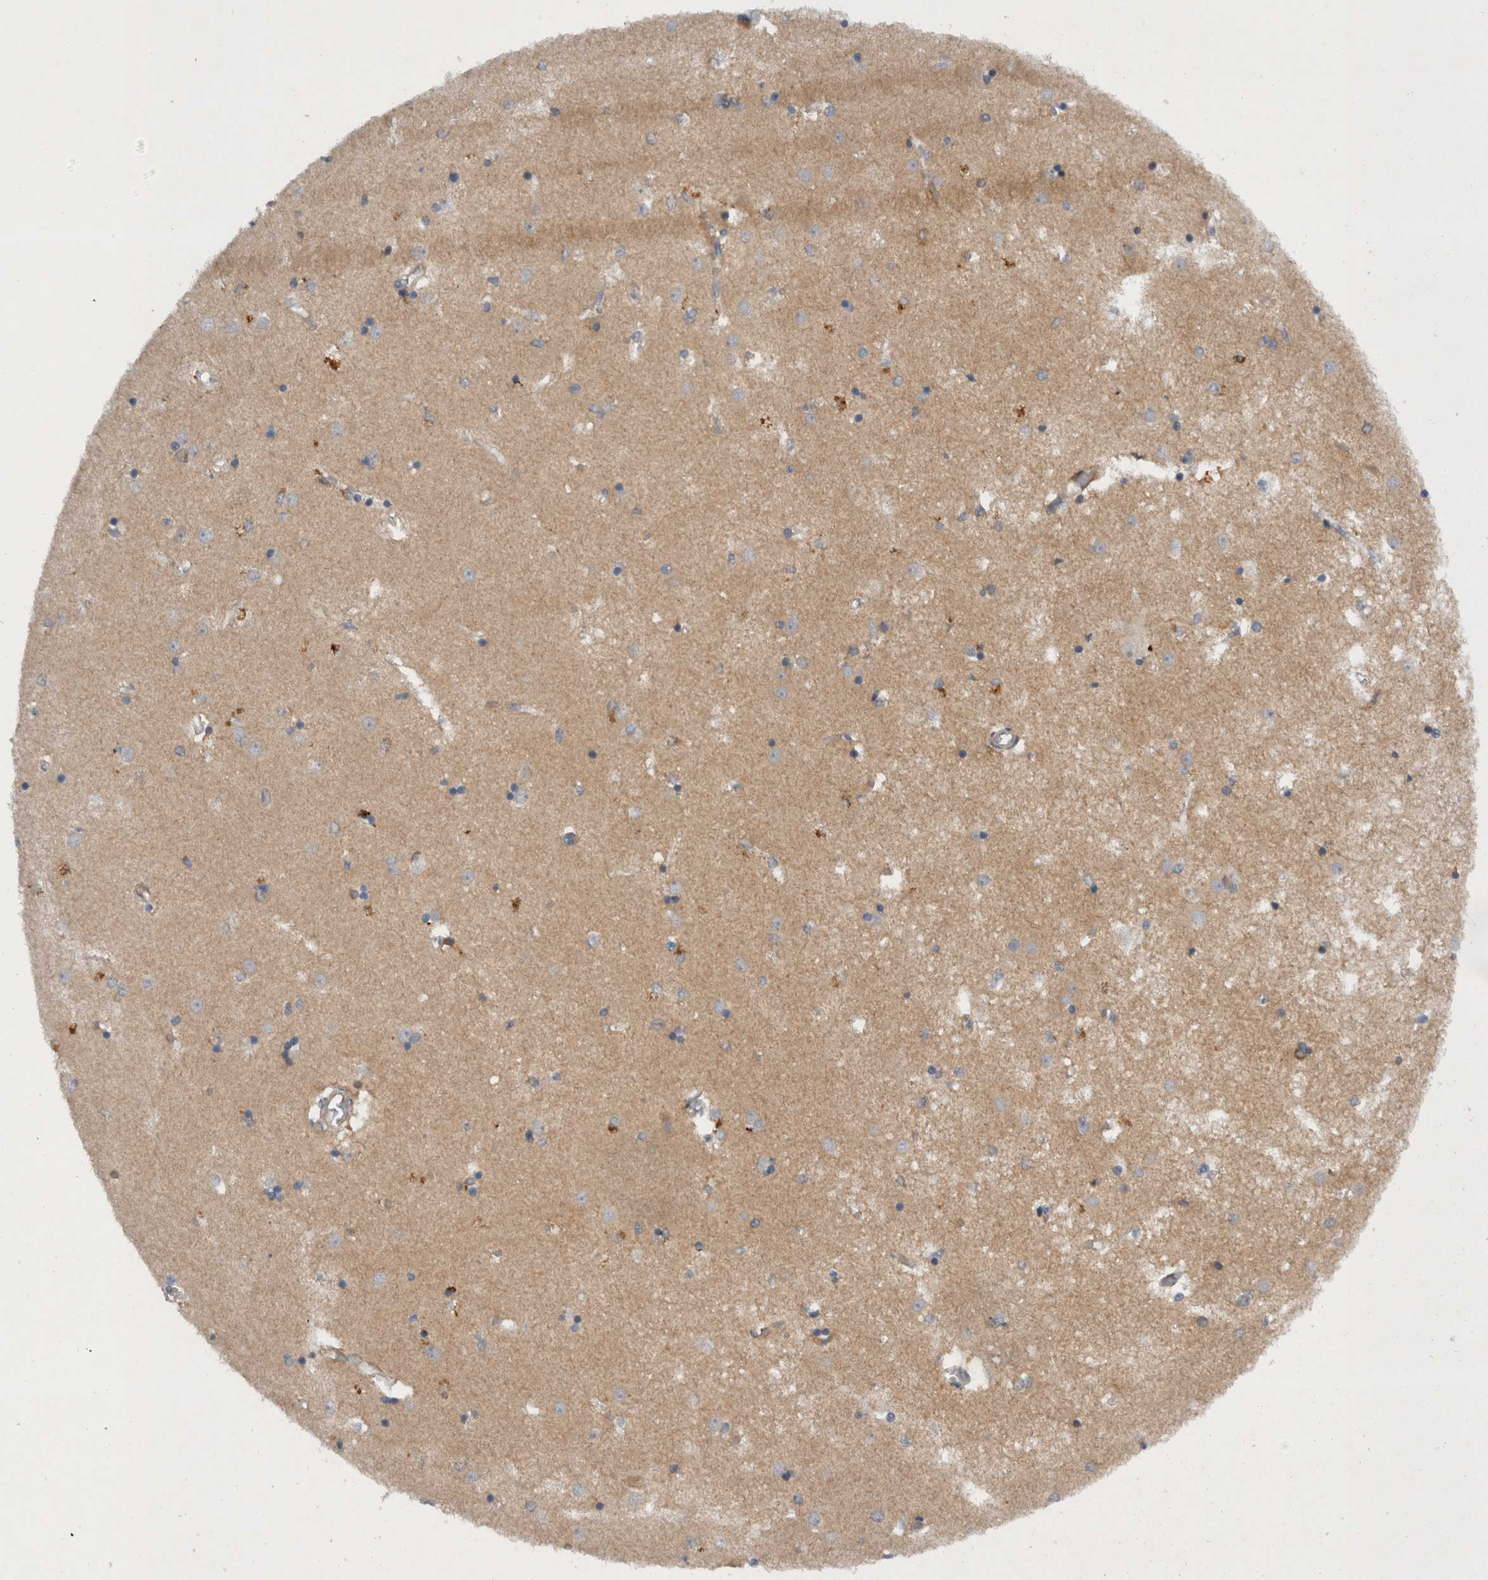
{"staining": {"intensity": "moderate", "quantity": "<25%", "location": "cytoplasmic/membranous"}, "tissue": "caudate", "cell_type": "Glial cells", "image_type": "normal", "snomed": [{"axis": "morphology", "description": "Normal tissue, NOS"}, {"axis": "topography", "description": "Lateral ventricle wall"}], "caption": "Brown immunohistochemical staining in unremarkable caudate demonstrates moderate cytoplasmic/membranous positivity in about <25% of glial cells.", "gene": "SCARA5", "patient": {"sex": "male", "age": 45}}